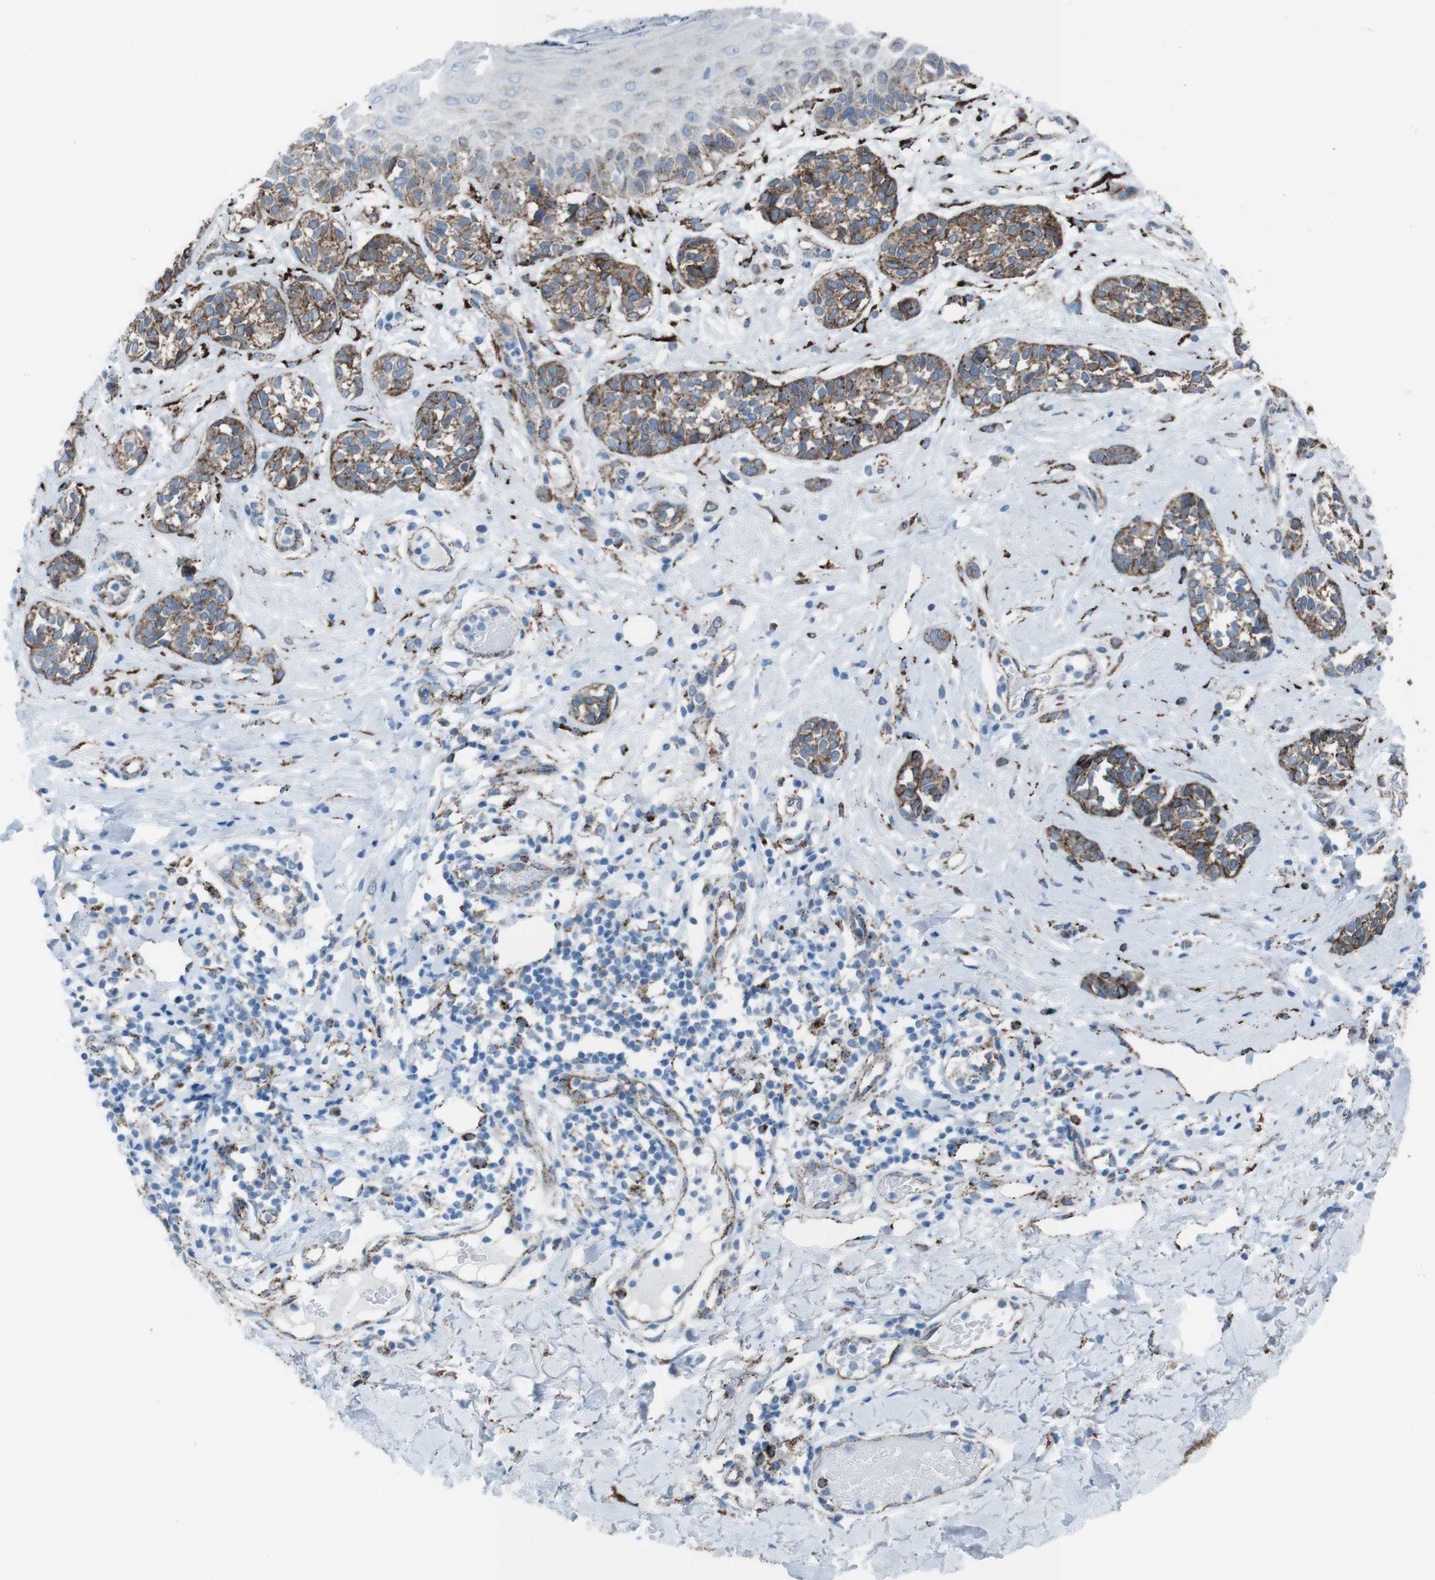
{"staining": {"intensity": "moderate", "quantity": ">75%", "location": "cytoplasmic/membranous"}, "tissue": "melanoma", "cell_type": "Tumor cells", "image_type": "cancer", "snomed": [{"axis": "morphology", "description": "Malignant melanoma, NOS"}, {"axis": "topography", "description": "Skin"}], "caption": "Immunohistochemical staining of human melanoma exhibits medium levels of moderate cytoplasmic/membranous protein positivity in approximately >75% of tumor cells.", "gene": "SCARB2", "patient": {"sex": "male", "age": 64}}